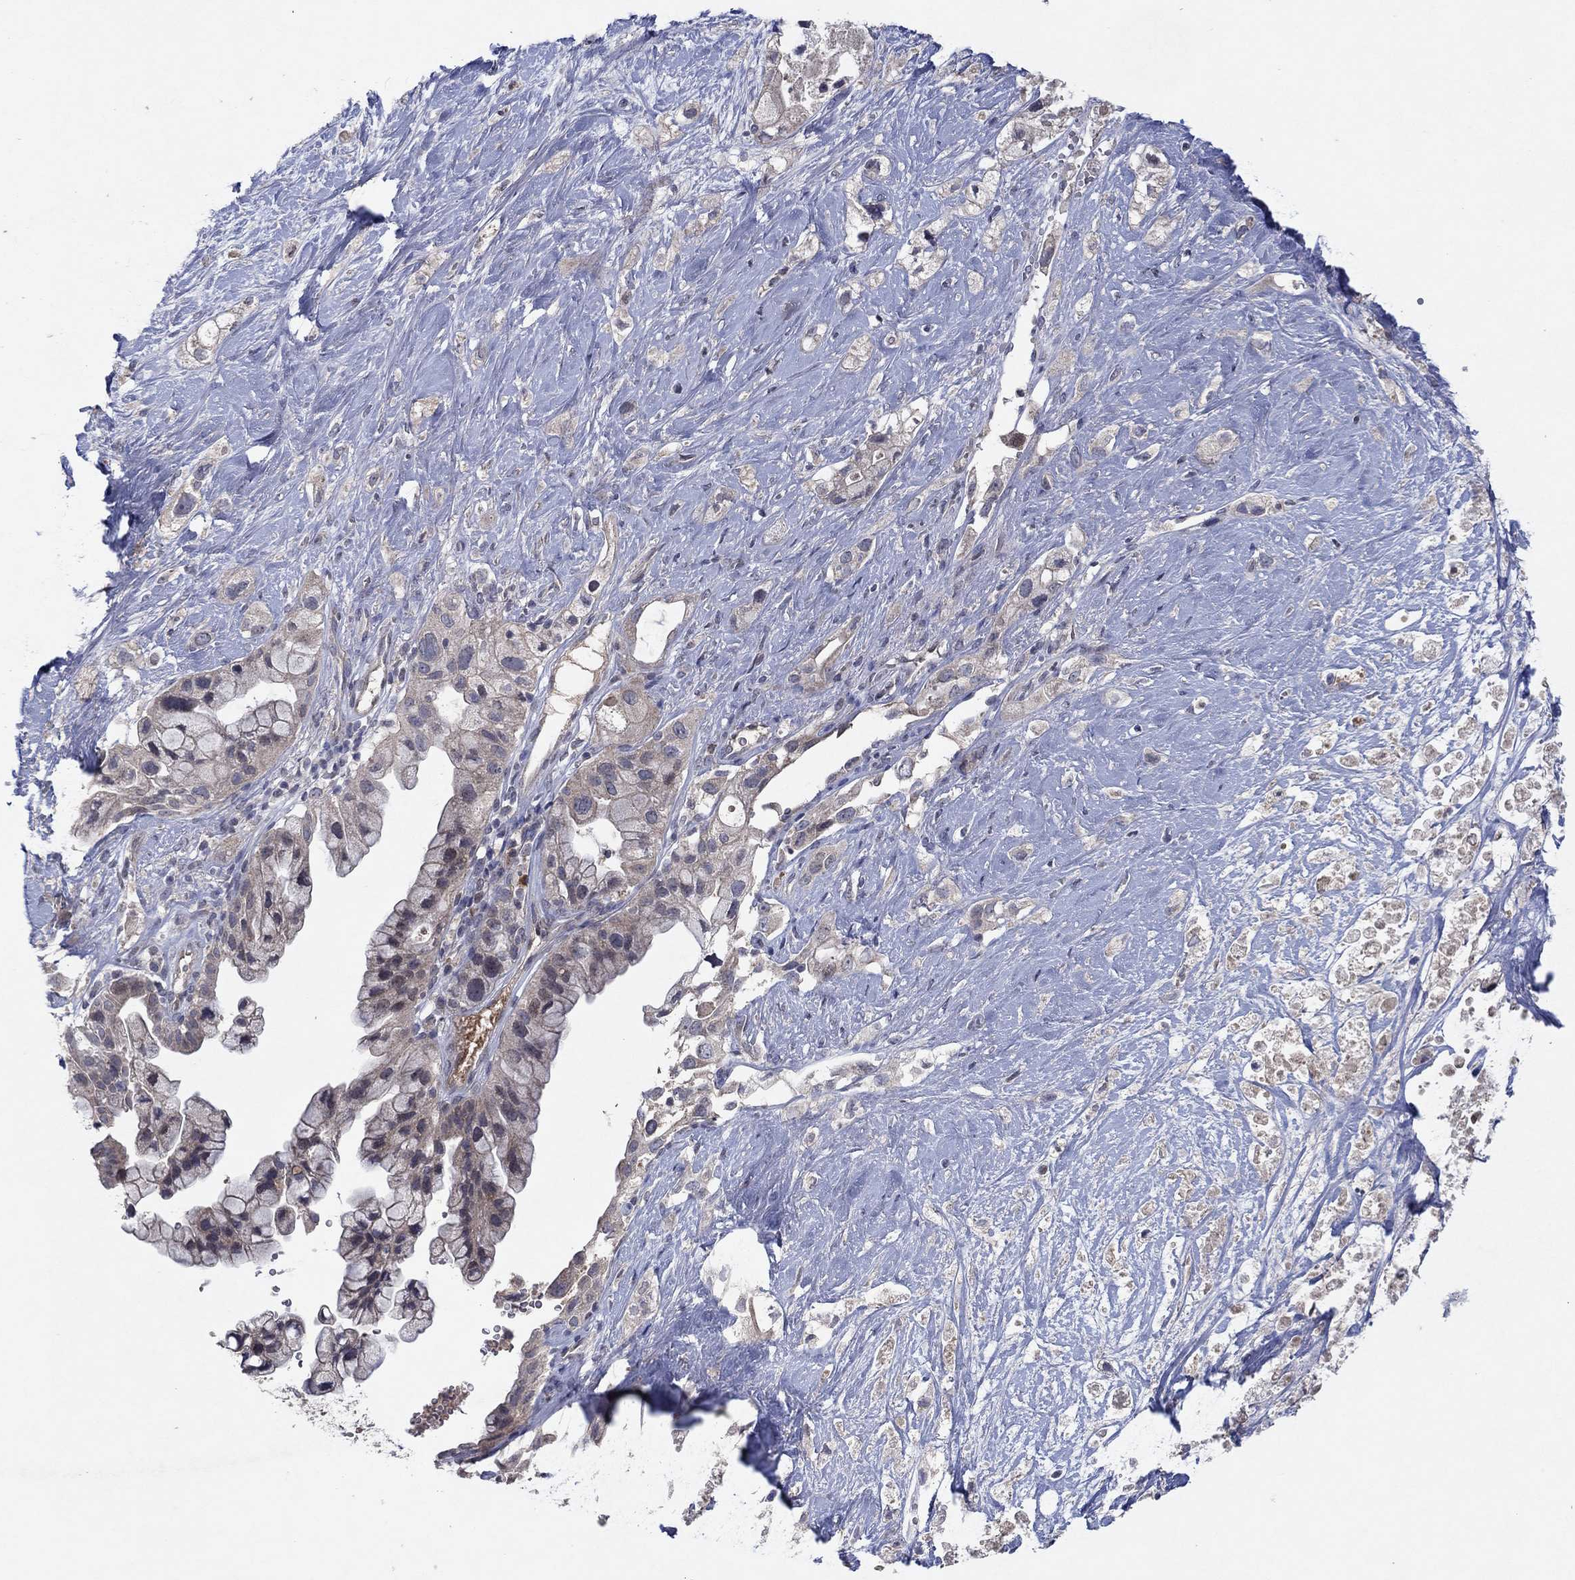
{"staining": {"intensity": "weak", "quantity": "25%-75%", "location": "cytoplasmic/membranous"}, "tissue": "pancreatic cancer", "cell_type": "Tumor cells", "image_type": "cancer", "snomed": [{"axis": "morphology", "description": "Adenocarcinoma, NOS"}, {"axis": "topography", "description": "Pancreas"}], "caption": "Pancreatic adenocarcinoma was stained to show a protein in brown. There is low levels of weak cytoplasmic/membranous expression in about 25%-75% of tumor cells. (Stains: DAB in brown, nuclei in blue, Microscopy: brightfield microscopy at high magnification).", "gene": "IL4", "patient": {"sex": "male", "age": 44}}